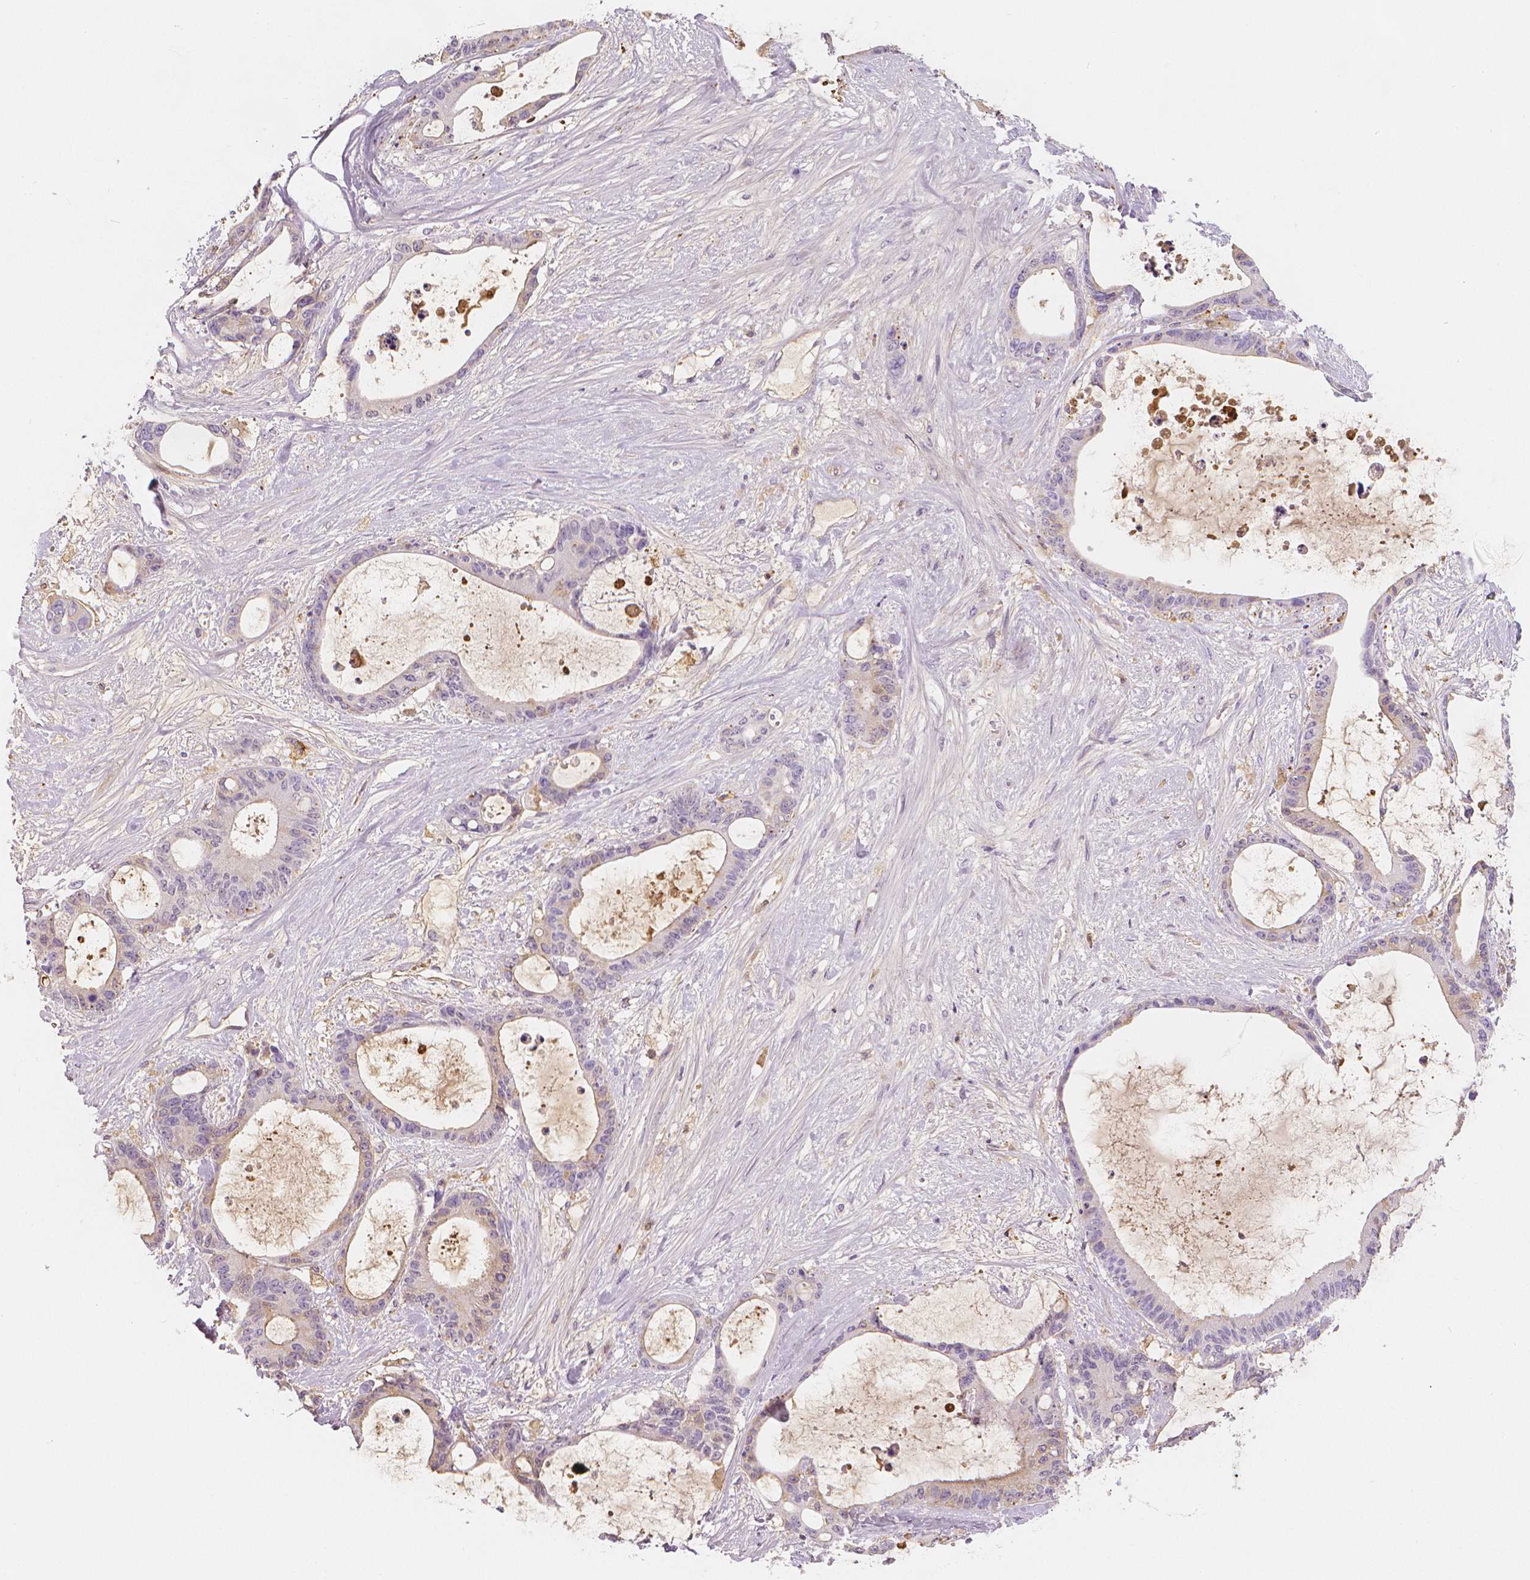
{"staining": {"intensity": "weak", "quantity": "<25%", "location": "cytoplasmic/membranous"}, "tissue": "liver cancer", "cell_type": "Tumor cells", "image_type": "cancer", "snomed": [{"axis": "morphology", "description": "Normal tissue, NOS"}, {"axis": "morphology", "description": "Cholangiocarcinoma"}, {"axis": "topography", "description": "Liver"}, {"axis": "topography", "description": "Peripheral nerve tissue"}], "caption": "Human liver cholangiocarcinoma stained for a protein using IHC exhibits no positivity in tumor cells.", "gene": "APOA4", "patient": {"sex": "female", "age": 73}}